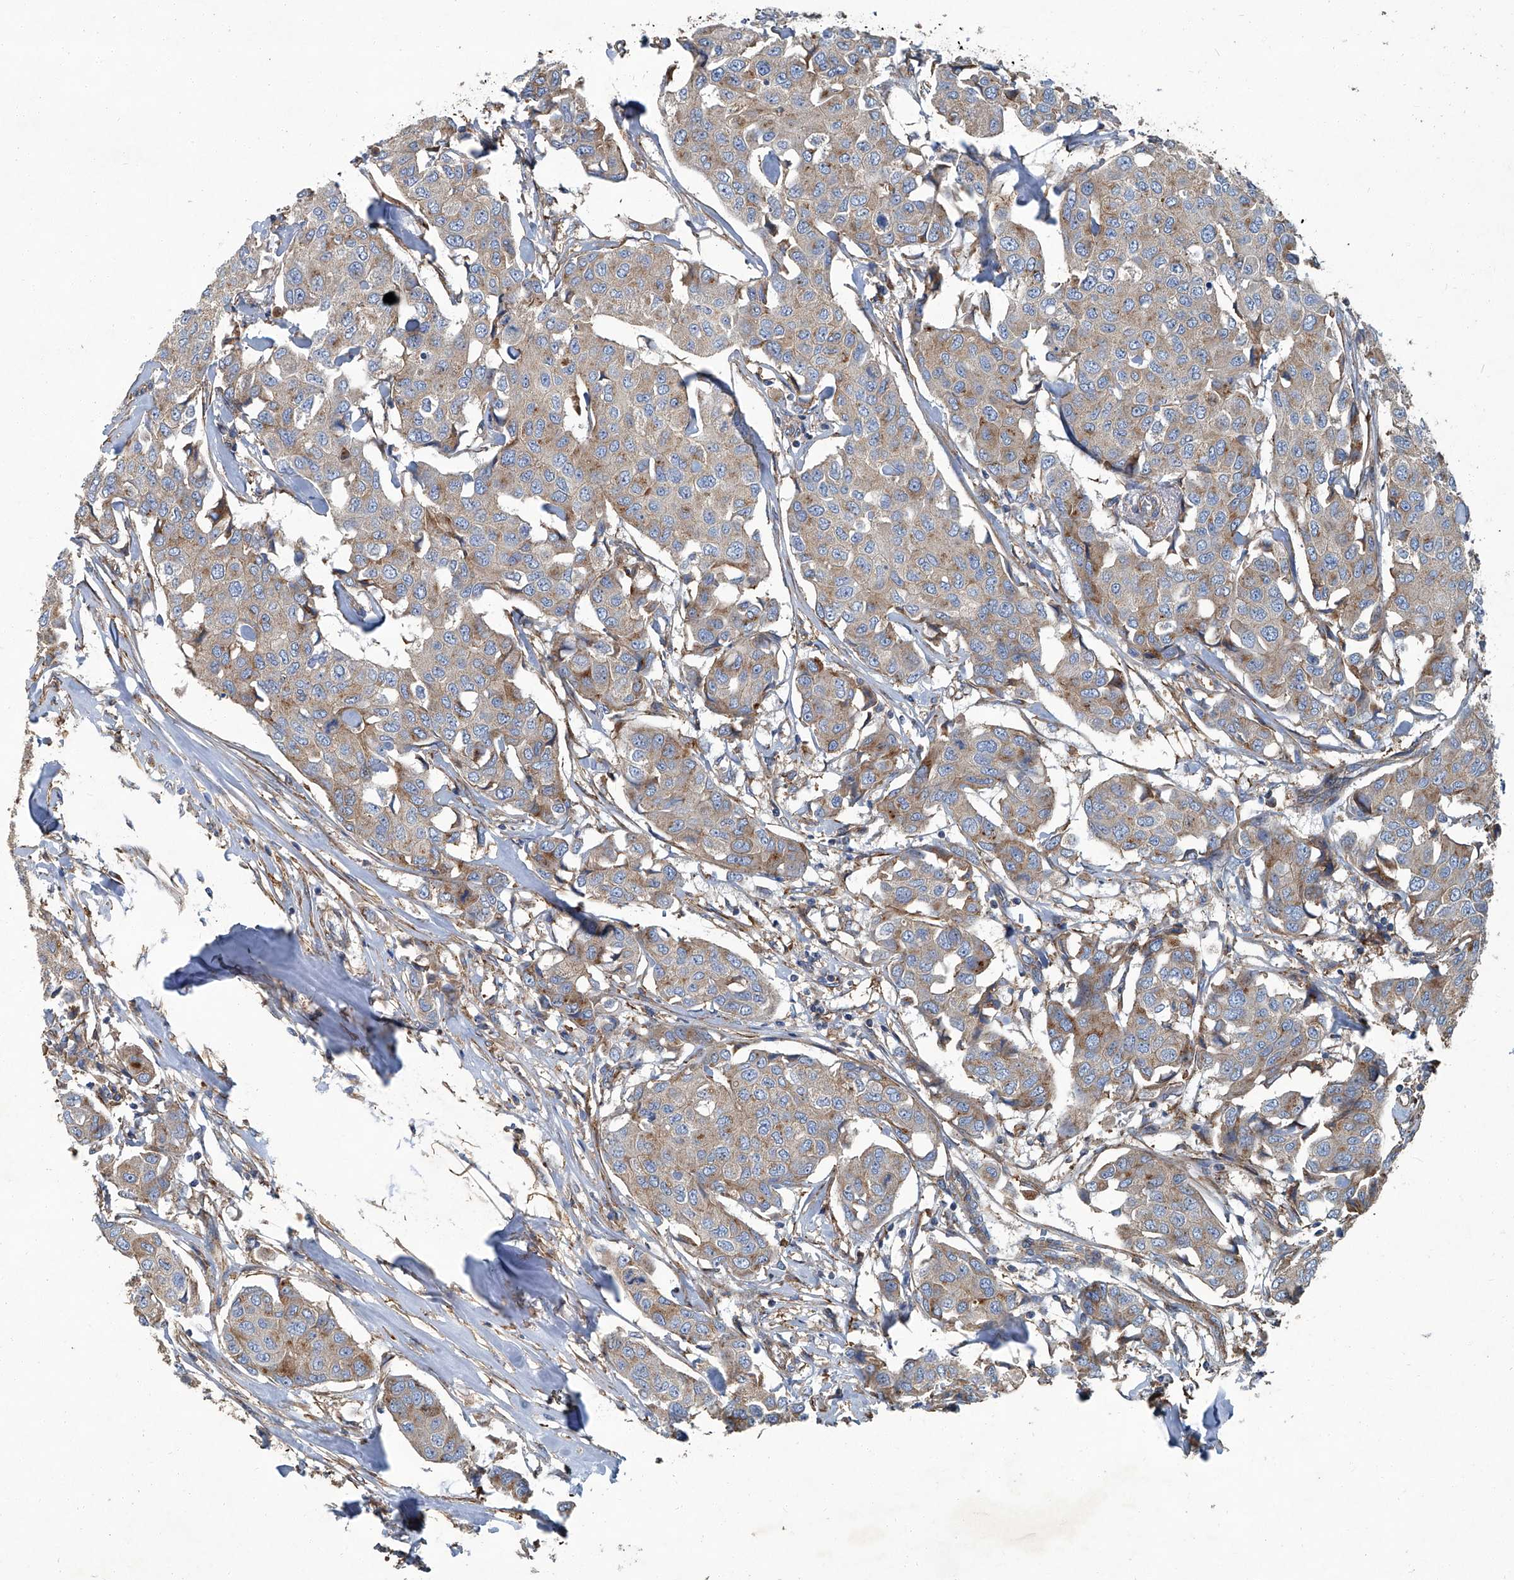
{"staining": {"intensity": "weak", "quantity": "25%-75%", "location": "cytoplasmic/membranous"}, "tissue": "breast cancer", "cell_type": "Tumor cells", "image_type": "cancer", "snomed": [{"axis": "morphology", "description": "Duct carcinoma"}, {"axis": "topography", "description": "Breast"}], "caption": "Breast cancer stained for a protein (brown) displays weak cytoplasmic/membranous positive positivity in about 25%-75% of tumor cells.", "gene": "PIGH", "patient": {"sex": "female", "age": 80}}